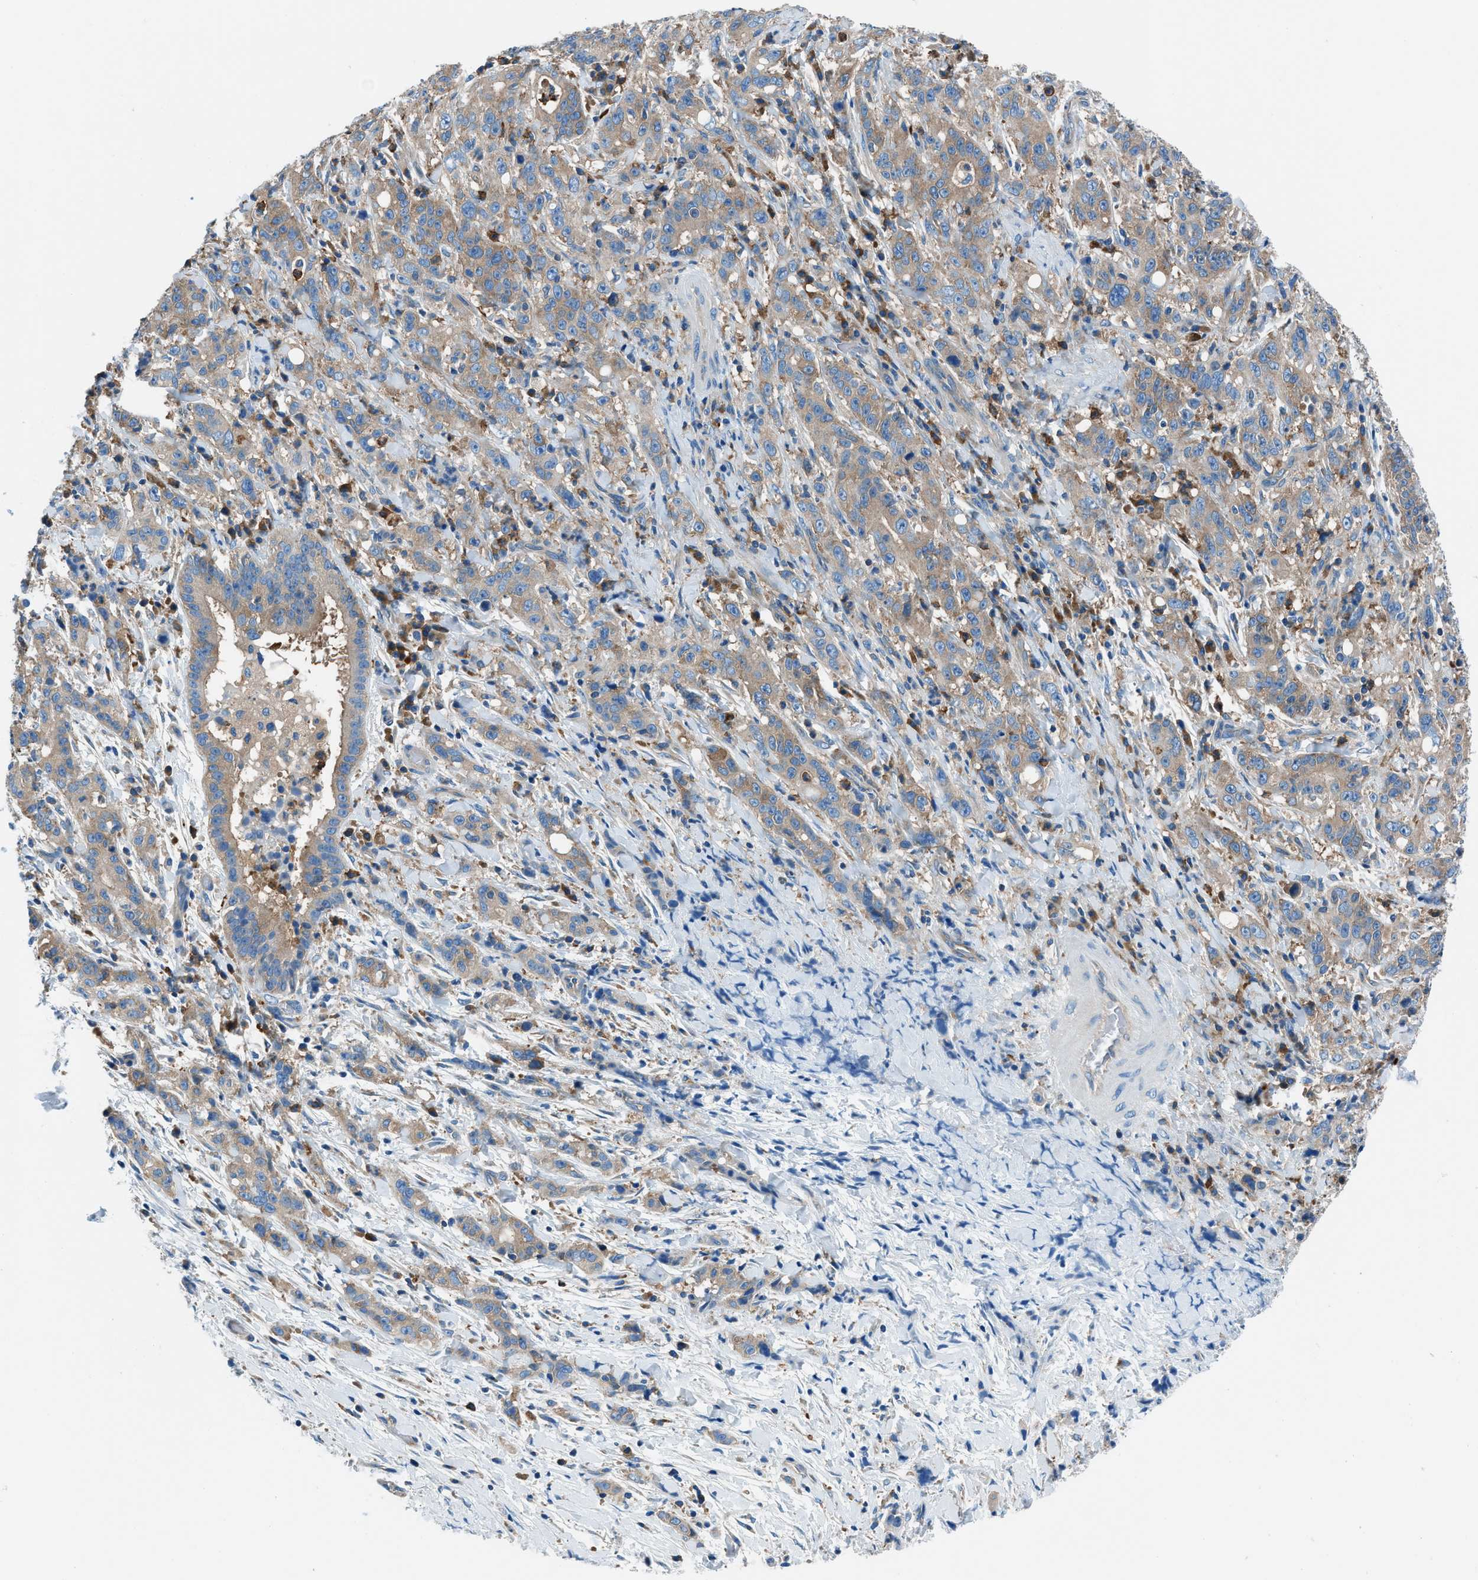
{"staining": {"intensity": "weak", "quantity": ">75%", "location": "cytoplasmic/membranous"}, "tissue": "liver cancer", "cell_type": "Tumor cells", "image_type": "cancer", "snomed": [{"axis": "morphology", "description": "Cholangiocarcinoma"}, {"axis": "topography", "description": "Liver"}], "caption": "Protein analysis of liver cancer tissue exhibits weak cytoplasmic/membranous expression in about >75% of tumor cells. The staining was performed using DAB to visualize the protein expression in brown, while the nuclei were stained in blue with hematoxylin (Magnification: 20x).", "gene": "SARS1", "patient": {"sex": "female", "age": 38}}